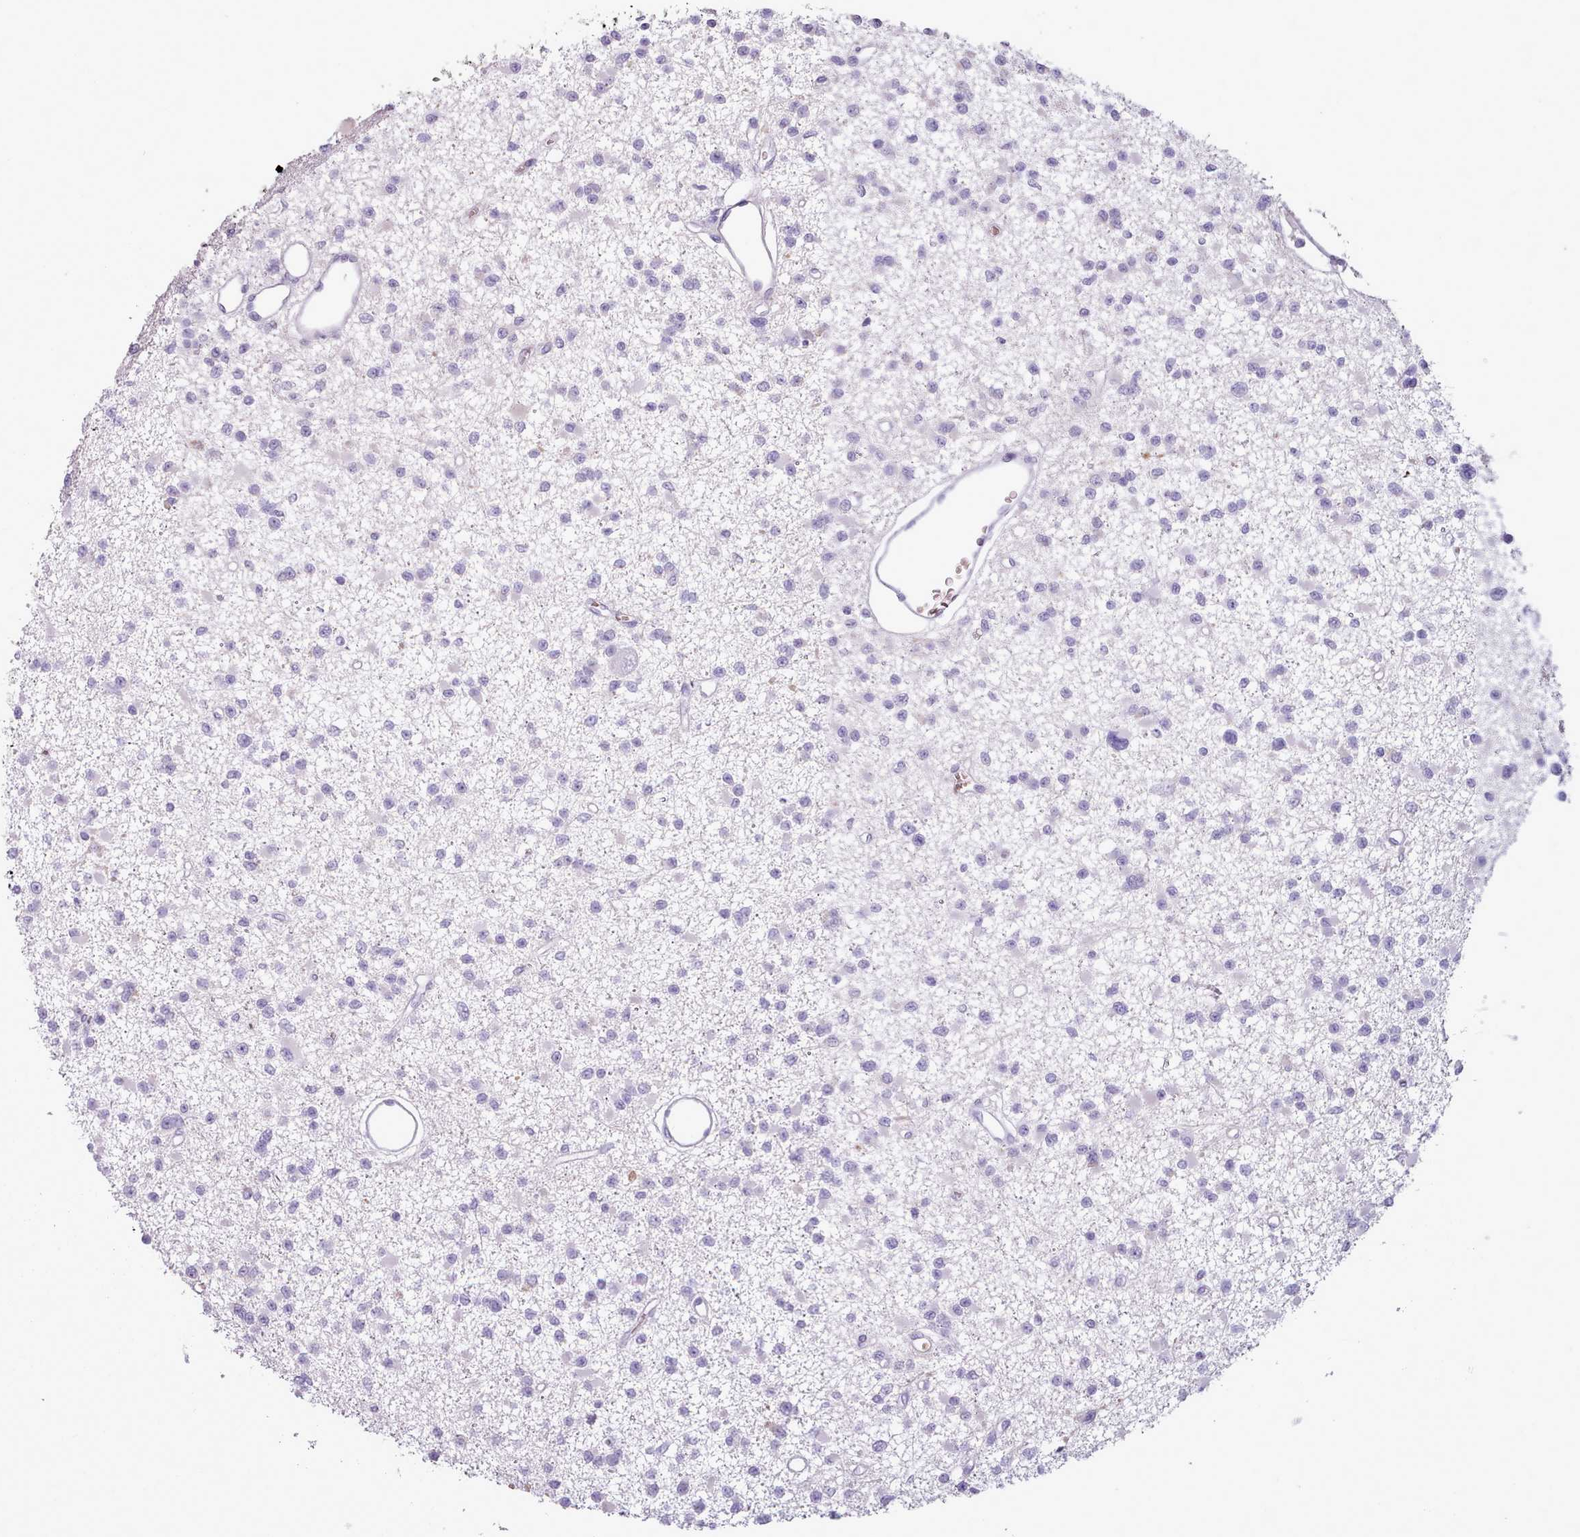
{"staining": {"intensity": "negative", "quantity": "none", "location": "none"}, "tissue": "glioma", "cell_type": "Tumor cells", "image_type": "cancer", "snomed": [{"axis": "morphology", "description": "Glioma, malignant, Low grade"}, {"axis": "topography", "description": "Brain"}], "caption": "Immunohistochemistry micrograph of low-grade glioma (malignant) stained for a protein (brown), which displays no staining in tumor cells.", "gene": "AK4", "patient": {"sex": "female", "age": 22}}